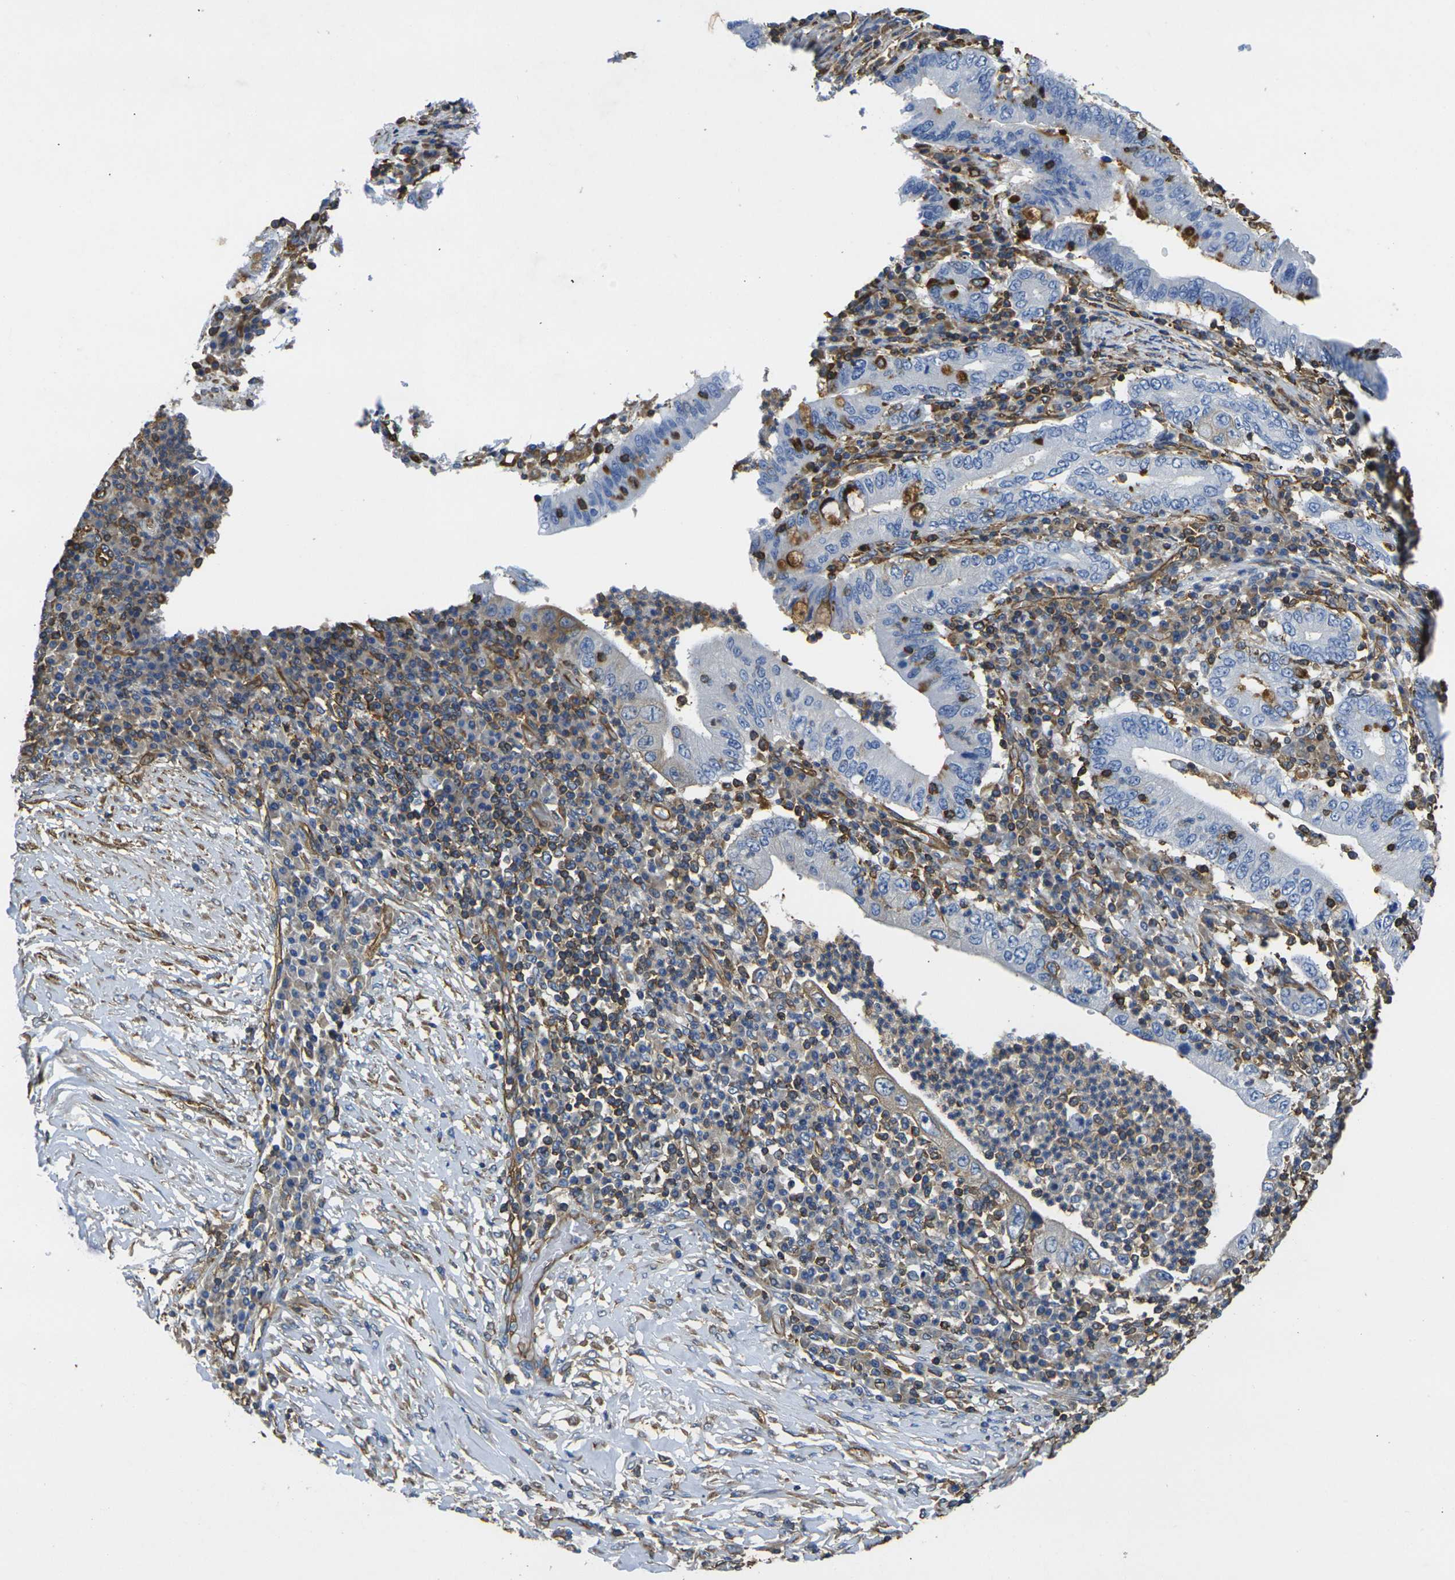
{"staining": {"intensity": "weak", "quantity": "<25%", "location": "cytoplasmic/membranous"}, "tissue": "stomach cancer", "cell_type": "Tumor cells", "image_type": "cancer", "snomed": [{"axis": "morphology", "description": "Normal tissue, NOS"}, {"axis": "morphology", "description": "Adenocarcinoma, NOS"}, {"axis": "topography", "description": "Esophagus"}, {"axis": "topography", "description": "Stomach, upper"}, {"axis": "topography", "description": "Peripheral nerve tissue"}], "caption": "Immunohistochemistry histopathology image of neoplastic tissue: human stomach adenocarcinoma stained with DAB (3,3'-diaminobenzidine) reveals no significant protein expression in tumor cells.", "gene": "FAM110D", "patient": {"sex": "male", "age": 62}}